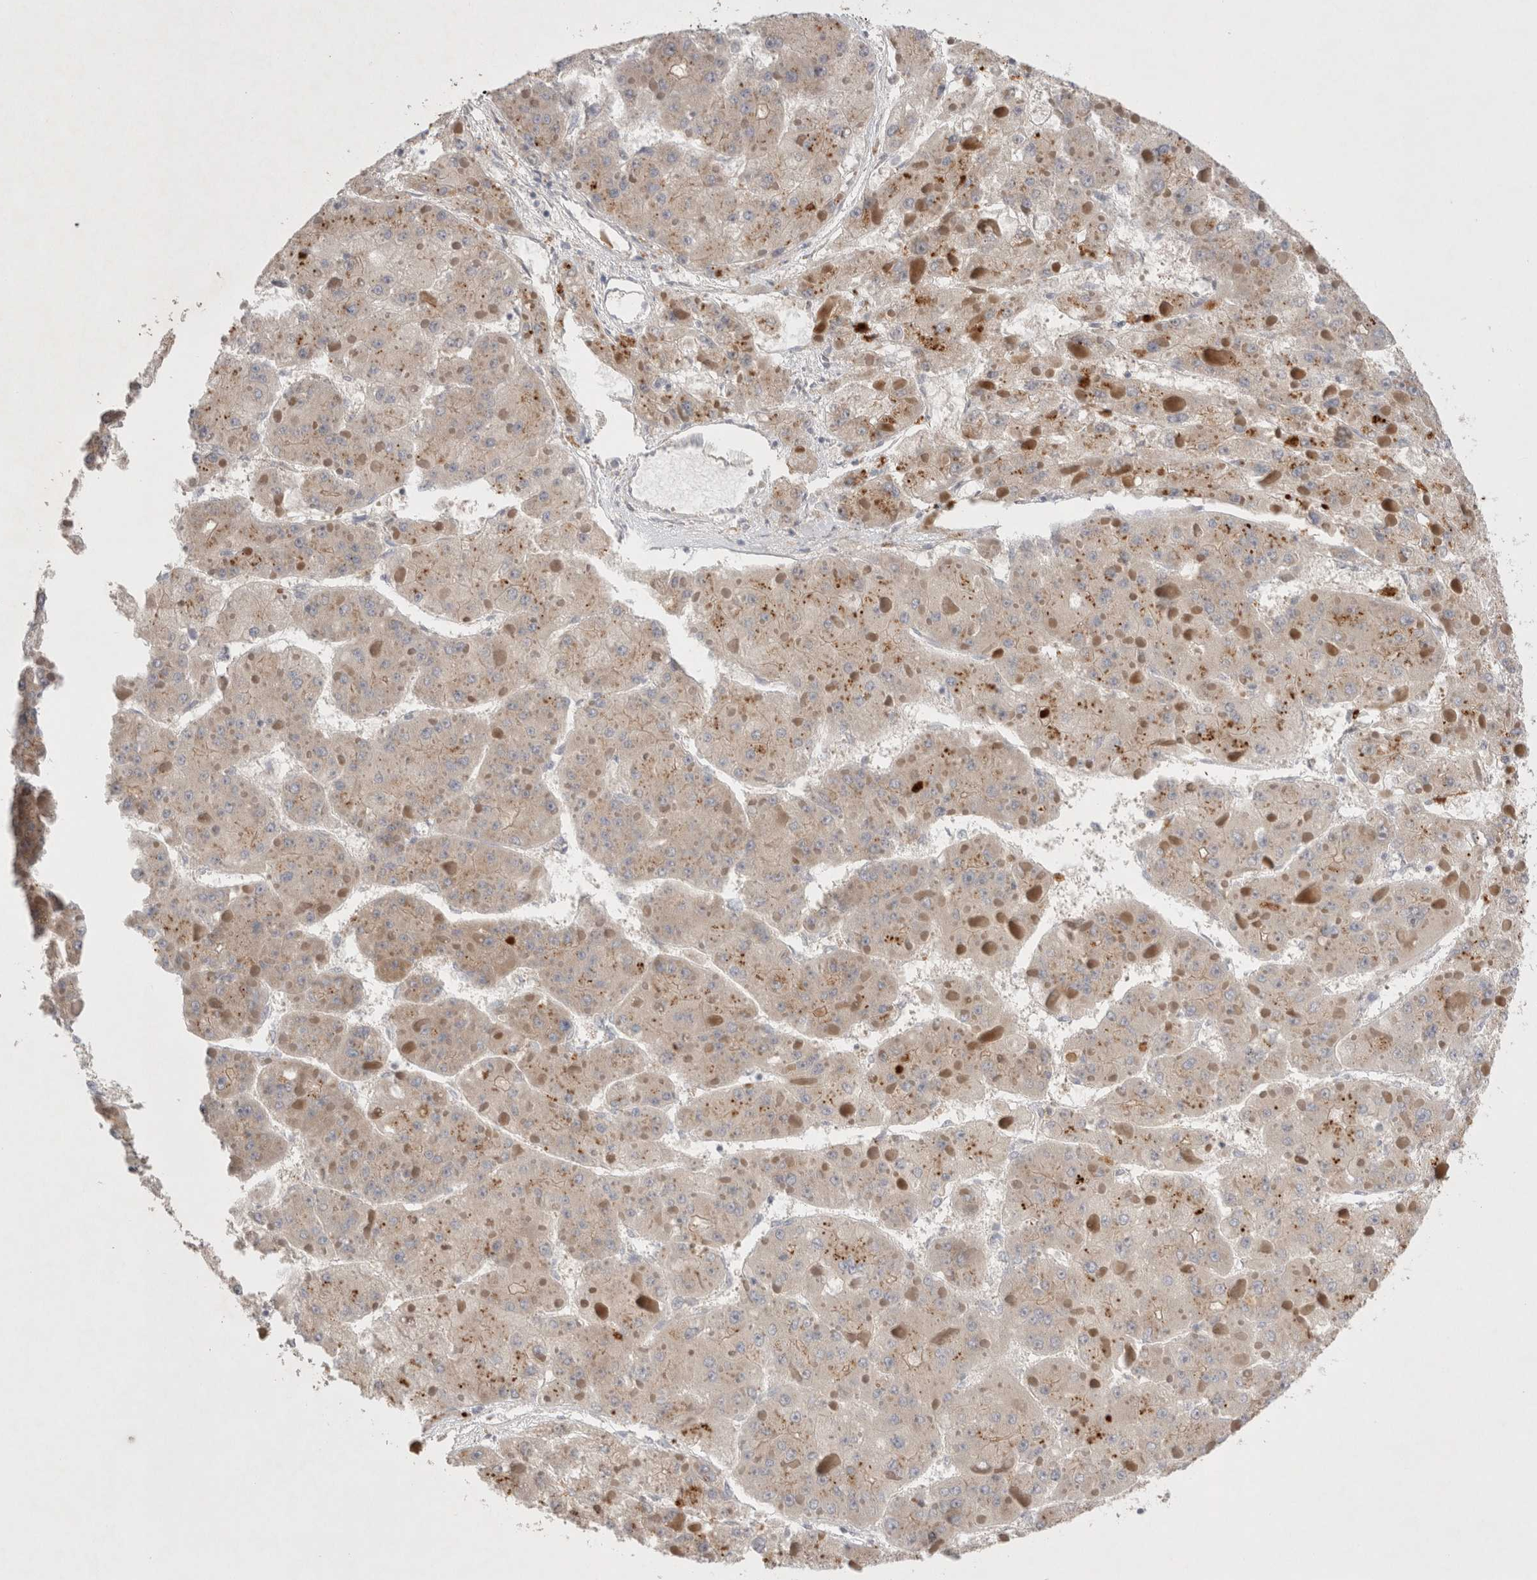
{"staining": {"intensity": "weak", "quantity": "<25%", "location": "cytoplasmic/membranous"}, "tissue": "liver cancer", "cell_type": "Tumor cells", "image_type": "cancer", "snomed": [{"axis": "morphology", "description": "Carcinoma, Hepatocellular, NOS"}, {"axis": "topography", "description": "Liver"}], "caption": "IHC of liver hepatocellular carcinoma demonstrates no staining in tumor cells. (DAB immunohistochemistry, high magnification).", "gene": "TBC1D16", "patient": {"sex": "female", "age": 73}}